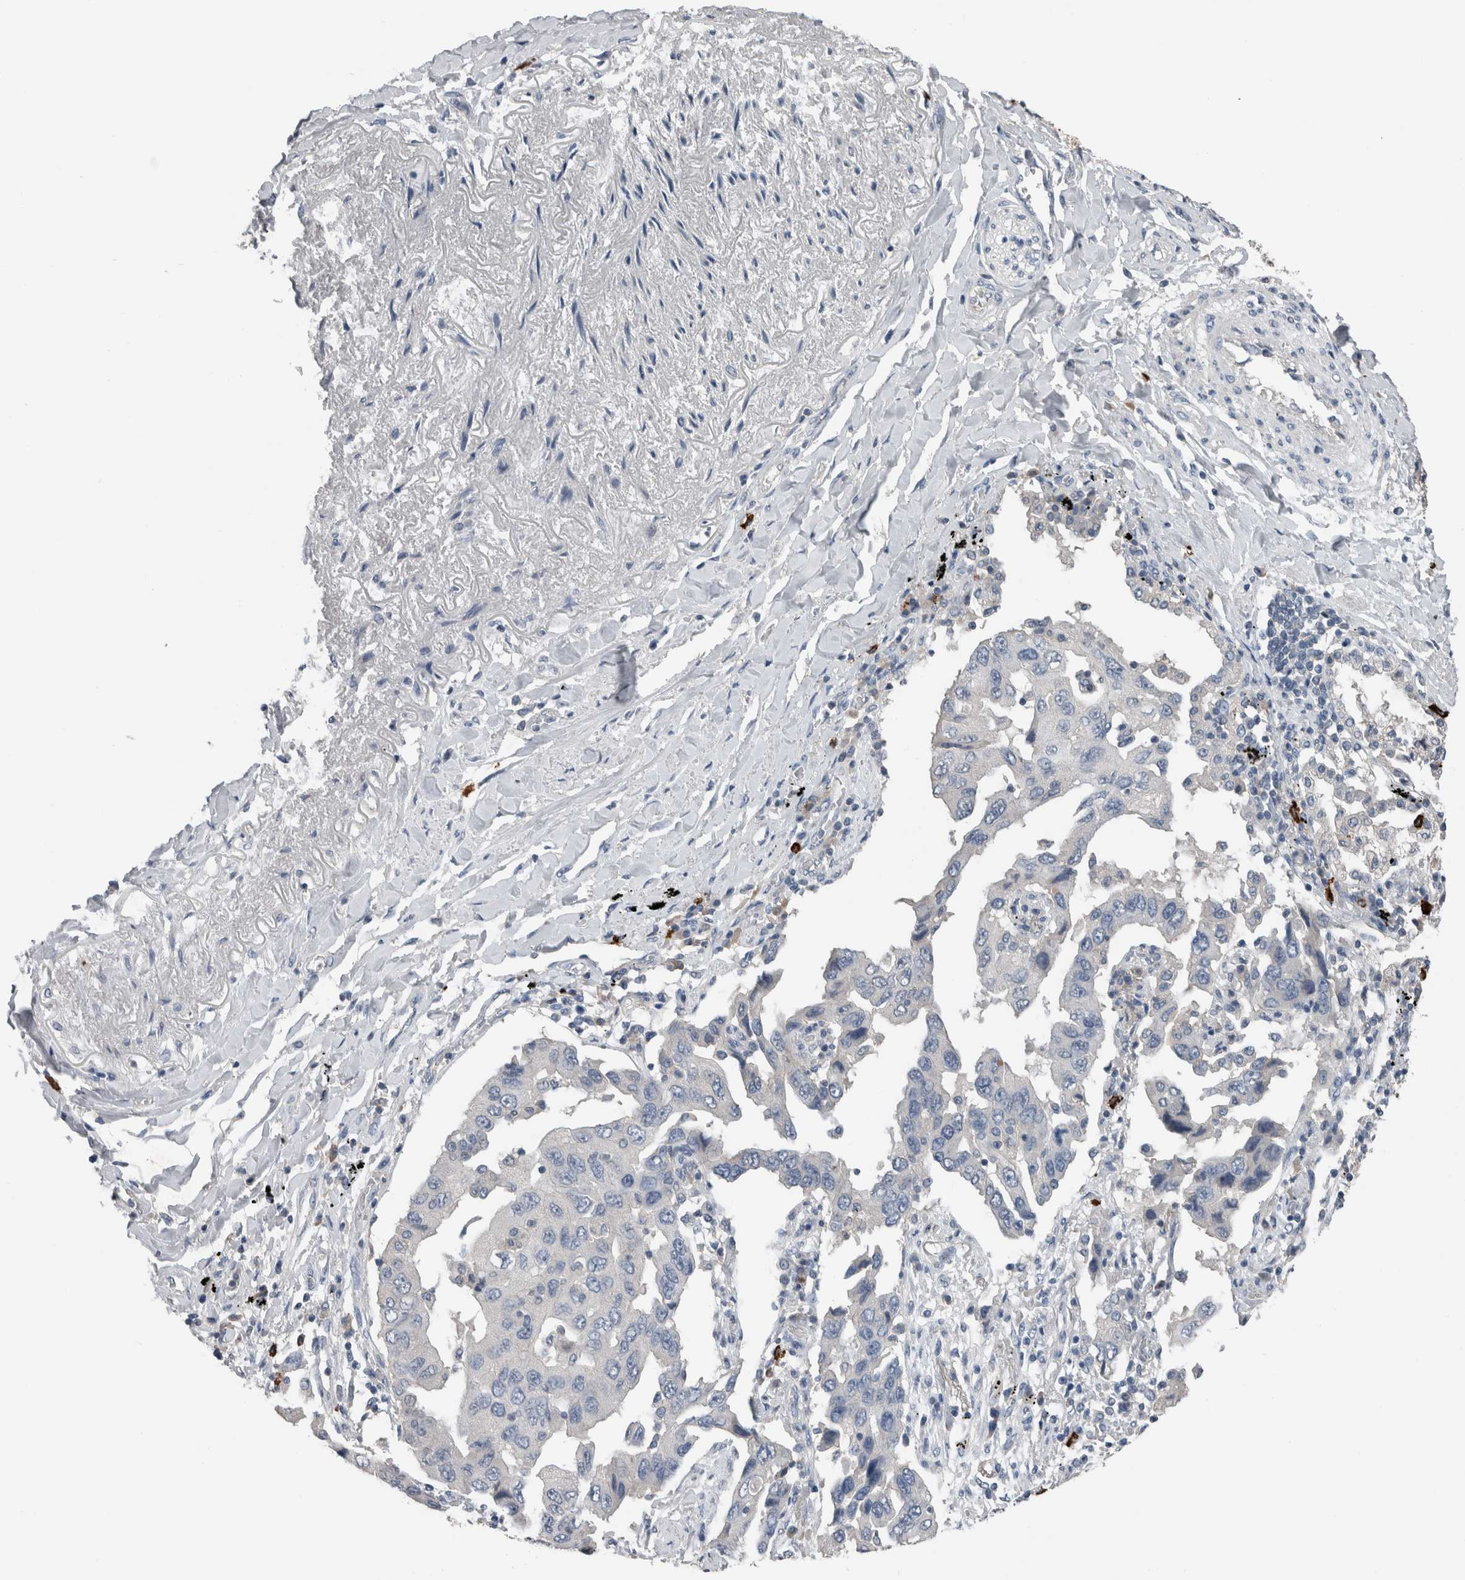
{"staining": {"intensity": "negative", "quantity": "none", "location": "none"}, "tissue": "lung cancer", "cell_type": "Tumor cells", "image_type": "cancer", "snomed": [{"axis": "morphology", "description": "Adenocarcinoma, NOS"}, {"axis": "topography", "description": "Lung"}], "caption": "Immunohistochemical staining of lung cancer (adenocarcinoma) reveals no significant positivity in tumor cells.", "gene": "CRNN", "patient": {"sex": "female", "age": 65}}